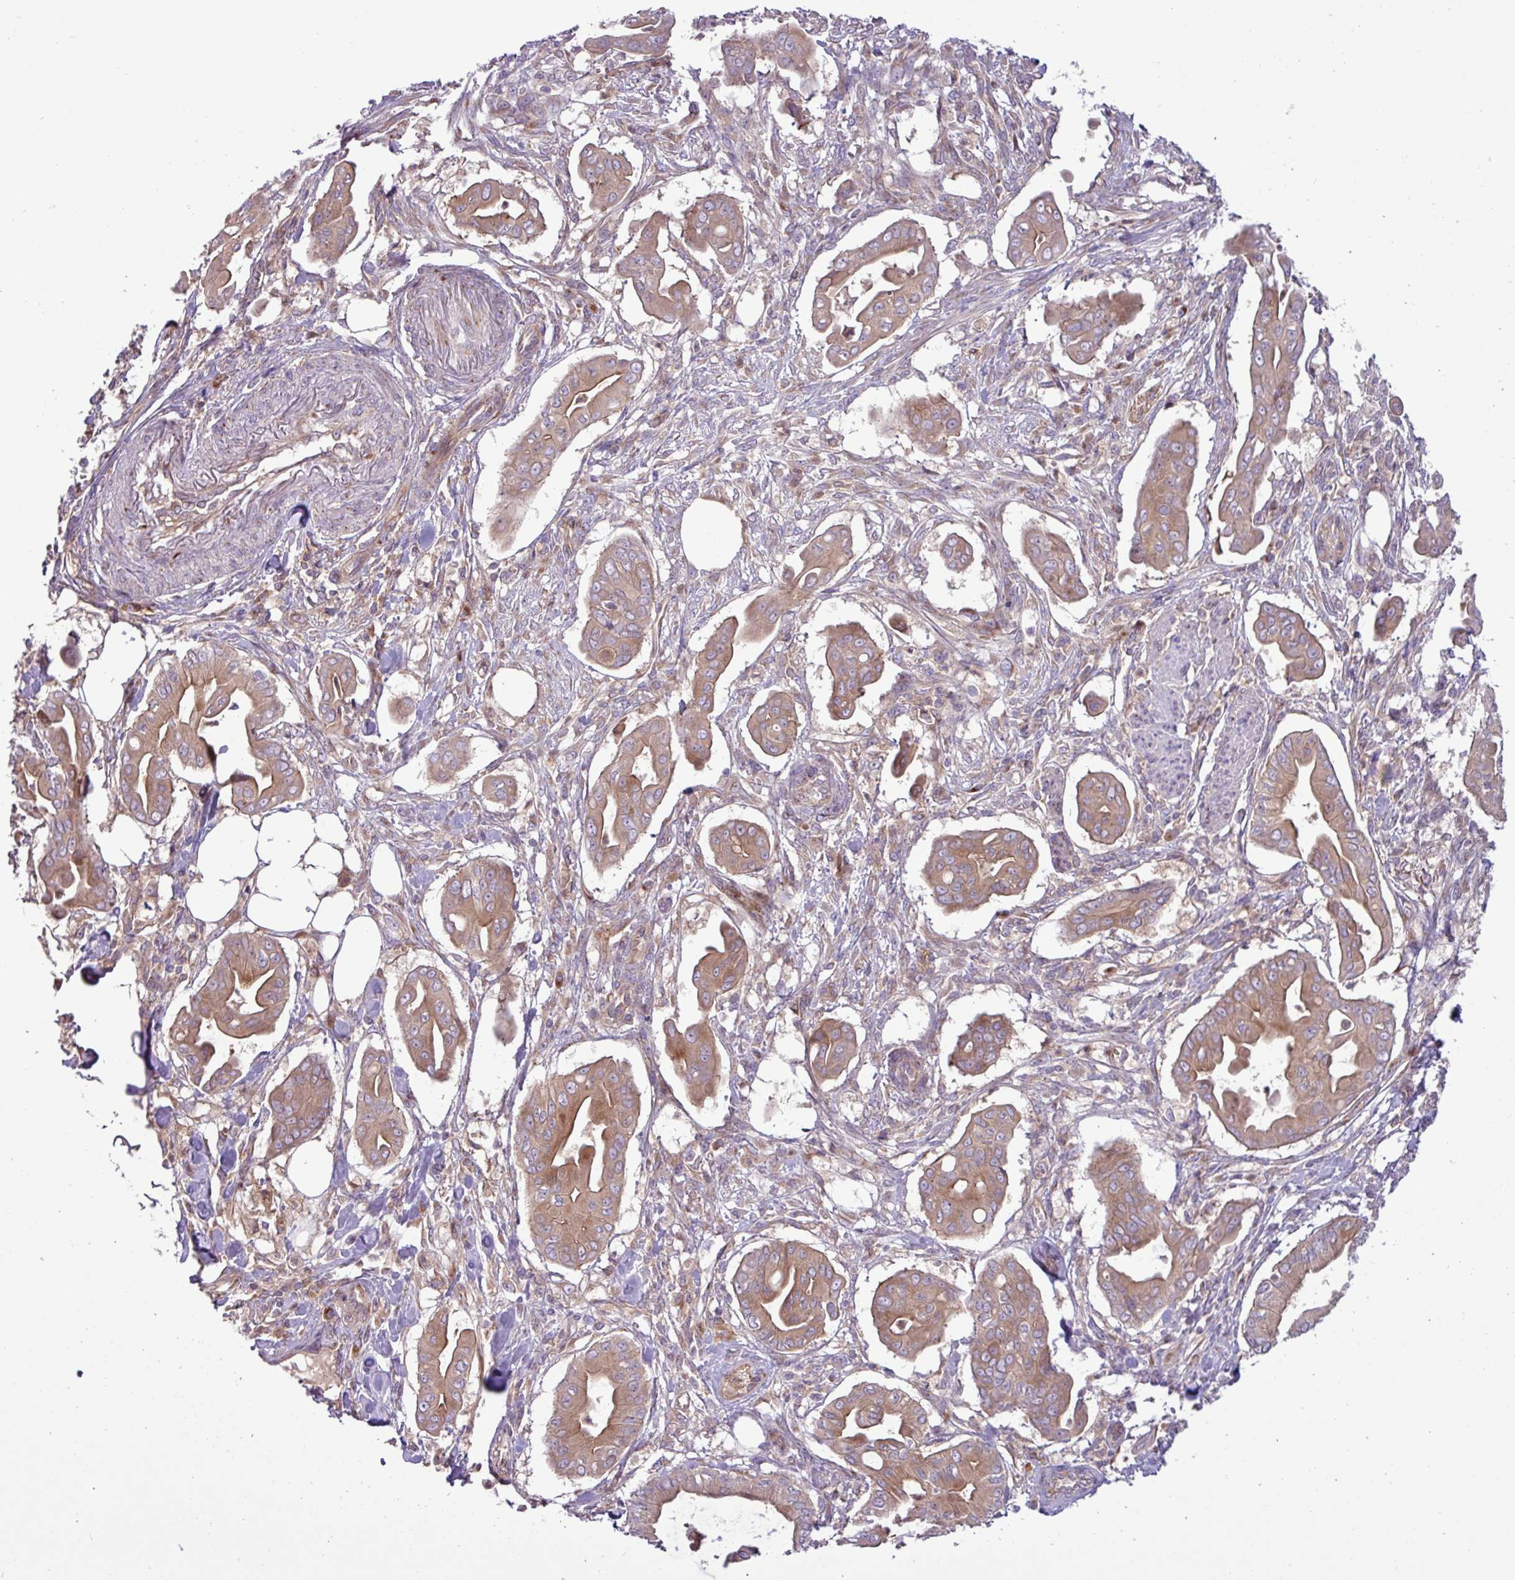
{"staining": {"intensity": "moderate", "quantity": ">75%", "location": "cytoplasmic/membranous"}, "tissue": "pancreatic cancer", "cell_type": "Tumor cells", "image_type": "cancer", "snomed": [{"axis": "morphology", "description": "Adenocarcinoma, NOS"}, {"axis": "topography", "description": "Pancreas"}], "caption": "IHC image of human pancreatic adenocarcinoma stained for a protein (brown), which shows medium levels of moderate cytoplasmic/membranous expression in about >75% of tumor cells.", "gene": "RAB19", "patient": {"sex": "male", "age": 71}}